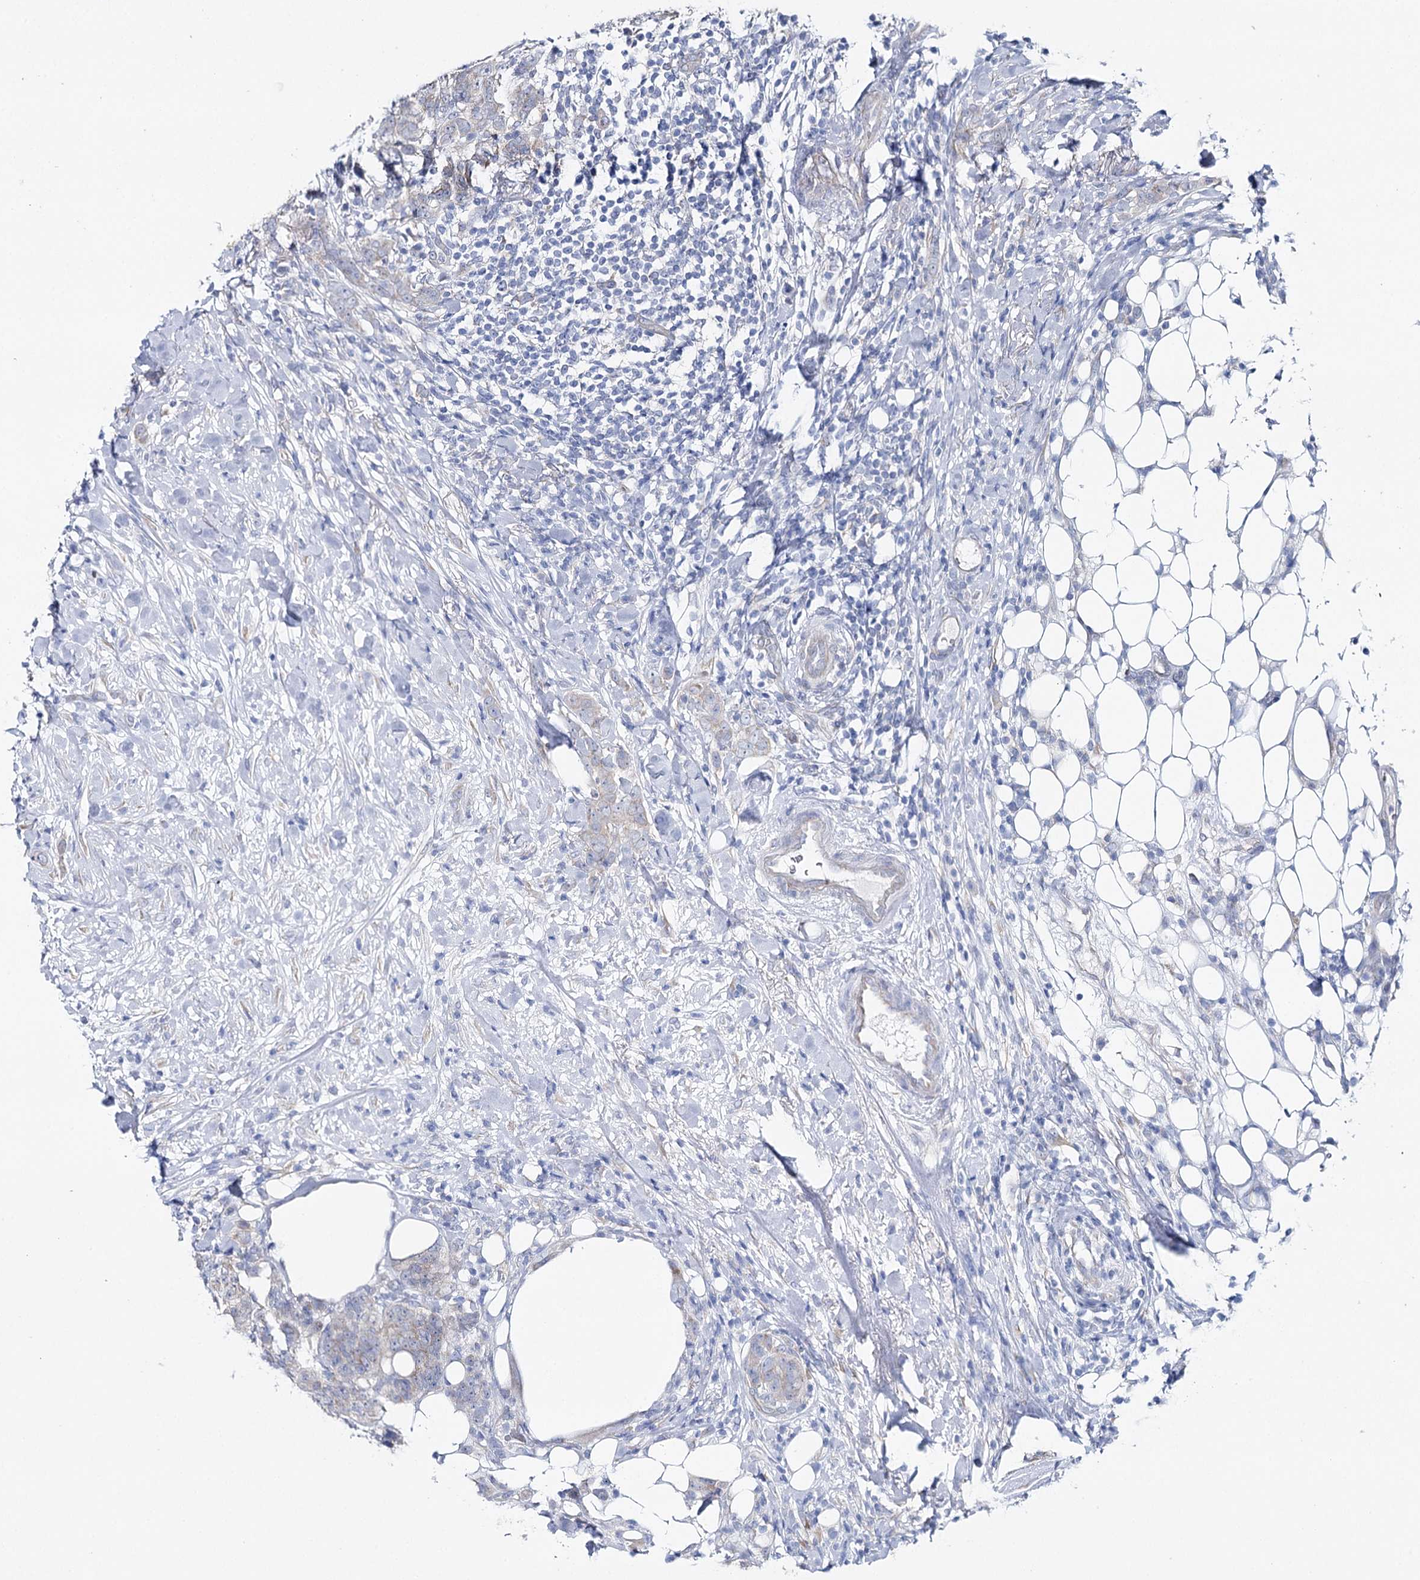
{"staining": {"intensity": "negative", "quantity": "none", "location": "none"}, "tissue": "breast cancer", "cell_type": "Tumor cells", "image_type": "cancer", "snomed": [{"axis": "morphology", "description": "Duct carcinoma"}, {"axis": "topography", "description": "Breast"}], "caption": "Immunohistochemistry of human breast infiltrating ductal carcinoma shows no staining in tumor cells.", "gene": "CSN3", "patient": {"sex": "female", "age": 40}}